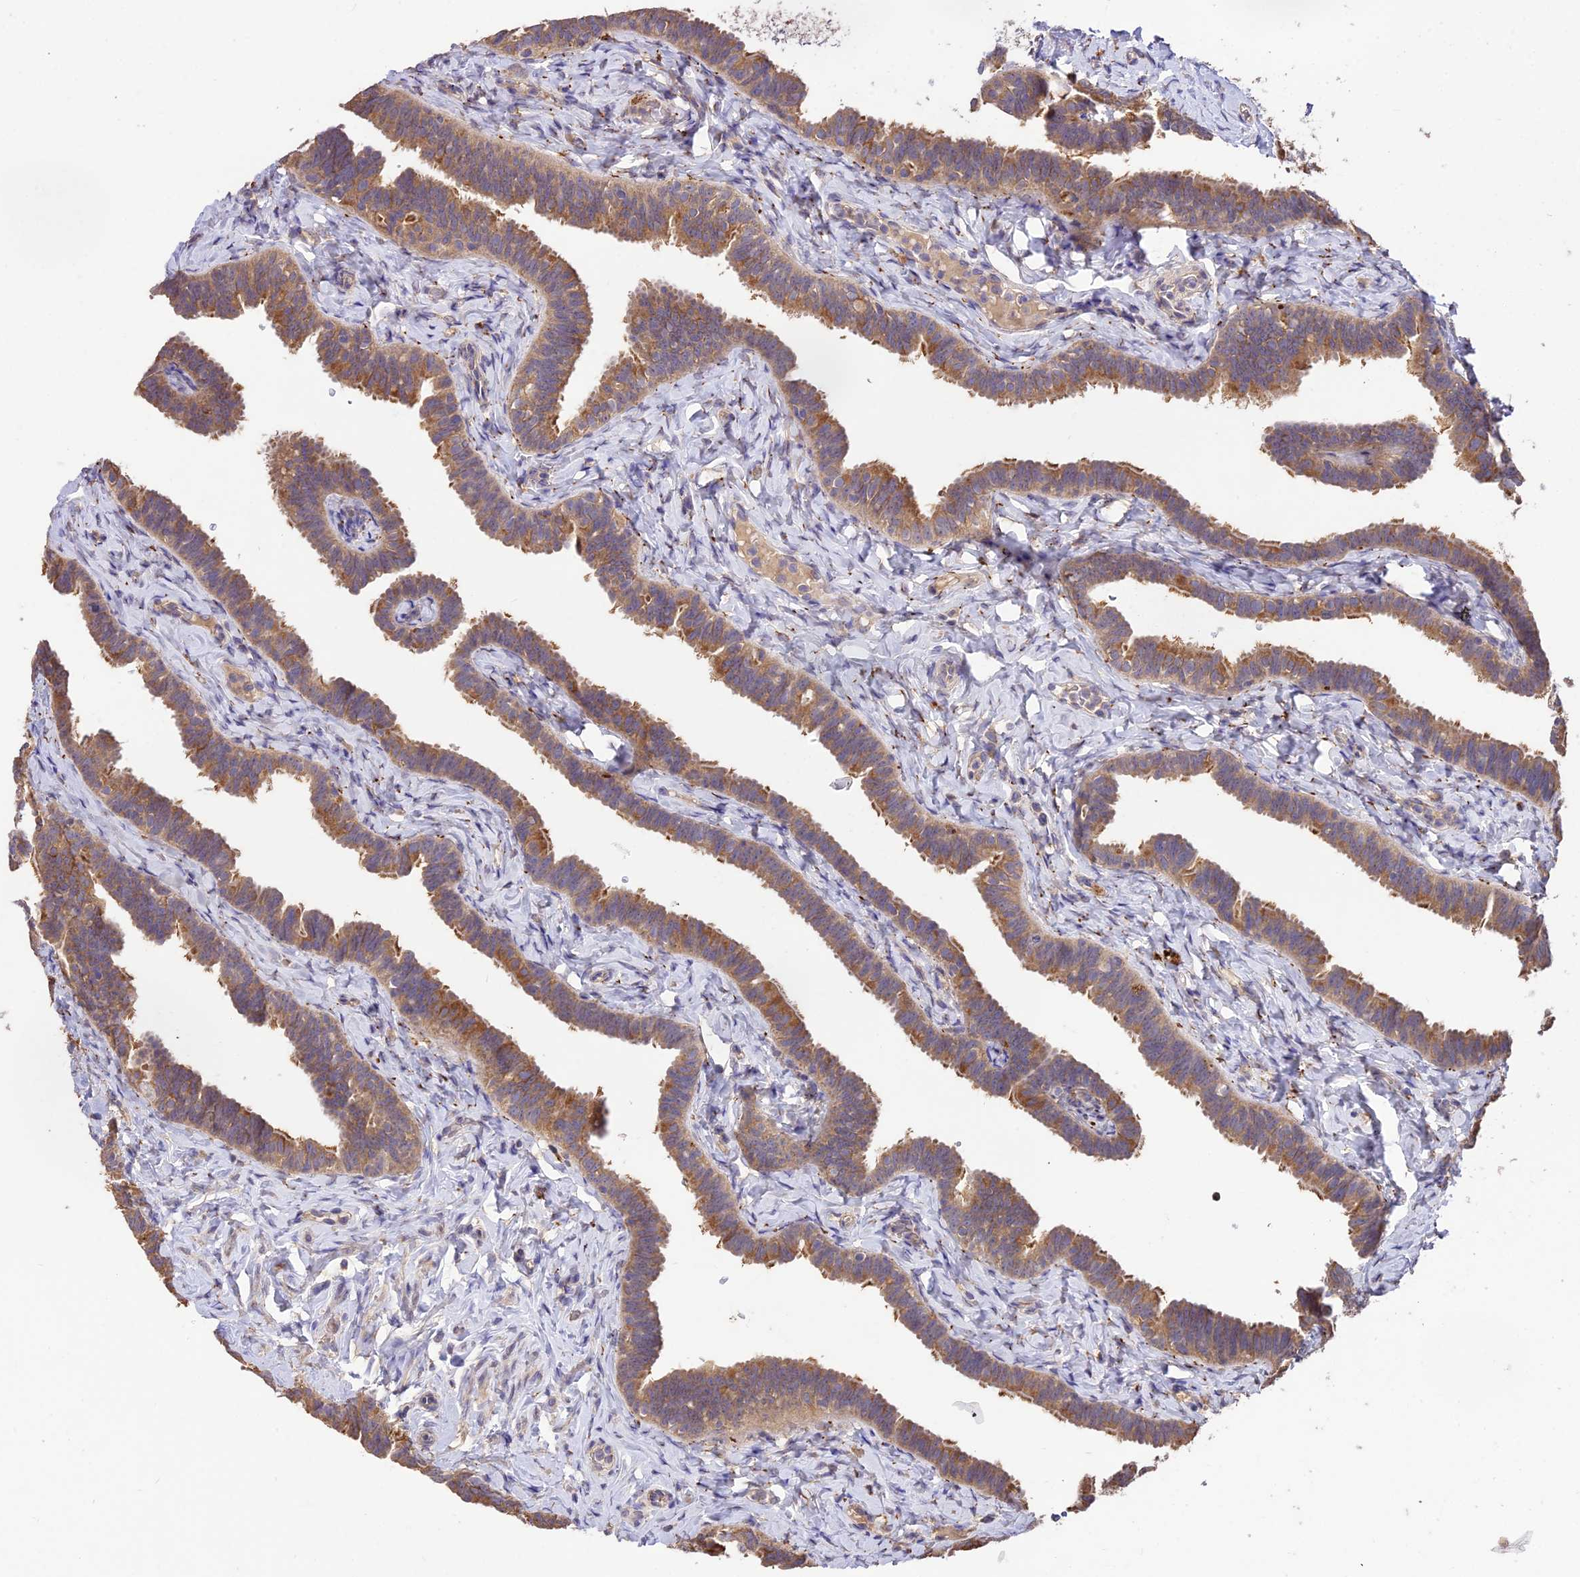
{"staining": {"intensity": "moderate", "quantity": ">75%", "location": "cytoplasmic/membranous"}, "tissue": "fallopian tube", "cell_type": "Glandular cells", "image_type": "normal", "snomed": [{"axis": "morphology", "description": "Normal tissue, NOS"}, {"axis": "topography", "description": "Fallopian tube"}], "caption": "Immunohistochemistry image of normal fallopian tube stained for a protein (brown), which shows medium levels of moderate cytoplasmic/membranous expression in about >75% of glandular cells.", "gene": "SDHD", "patient": {"sex": "female", "age": 65}}